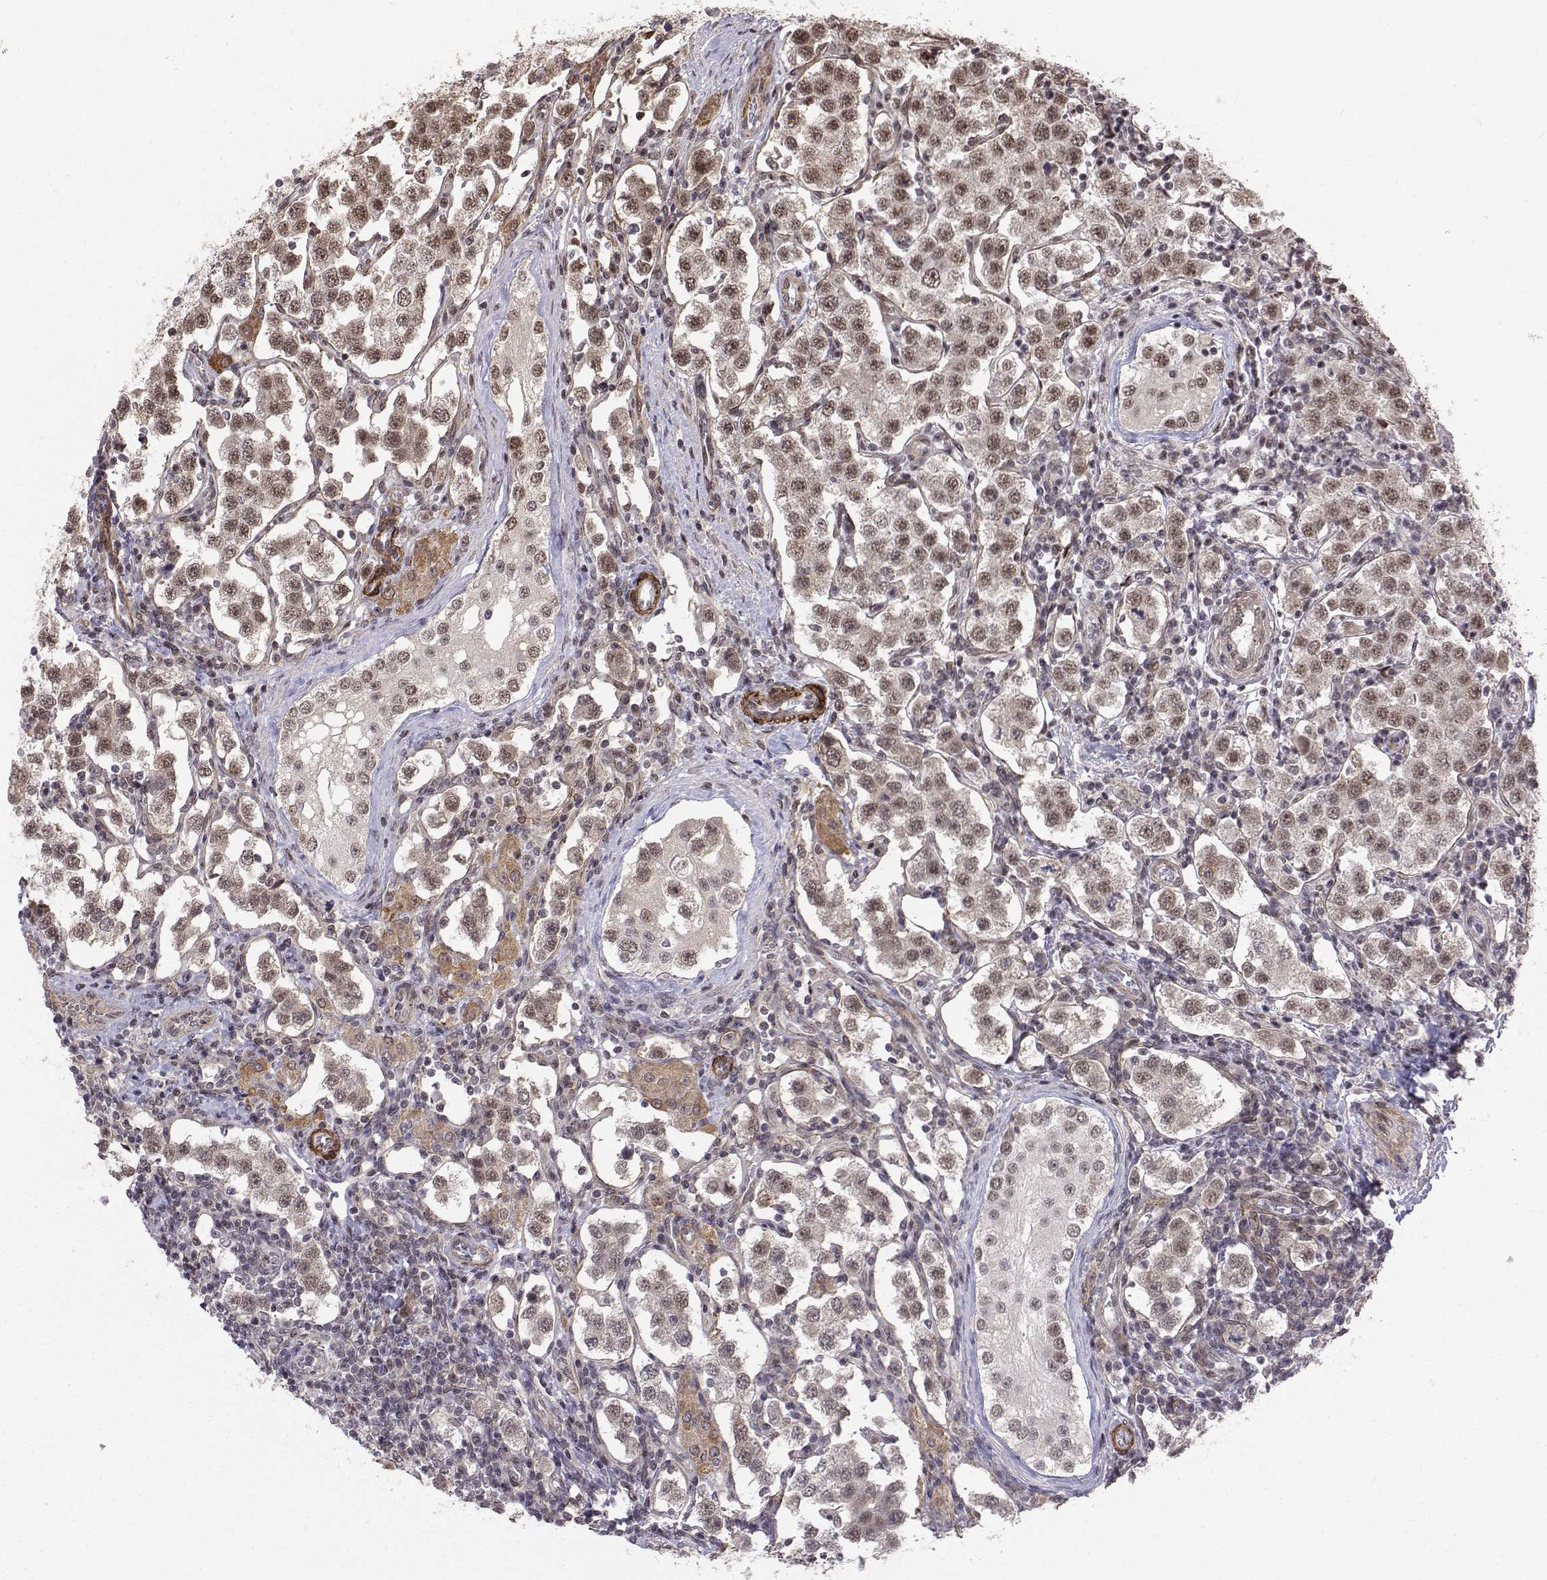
{"staining": {"intensity": "weak", "quantity": ">75%", "location": "nuclear"}, "tissue": "testis cancer", "cell_type": "Tumor cells", "image_type": "cancer", "snomed": [{"axis": "morphology", "description": "Seminoma, NOS"}, {"axis": "topography", "description": "Testis"}], "caption": "This histopathology image reveals seminoma (testis) stained with immunohistochemistry to label a protein in brown. The nuclear of tumor cells show weak positivity for the protein. Nuclei are counter-stained blue.", "gene": "ITGA7", "patient": {"sex": "male", "age": 37}}